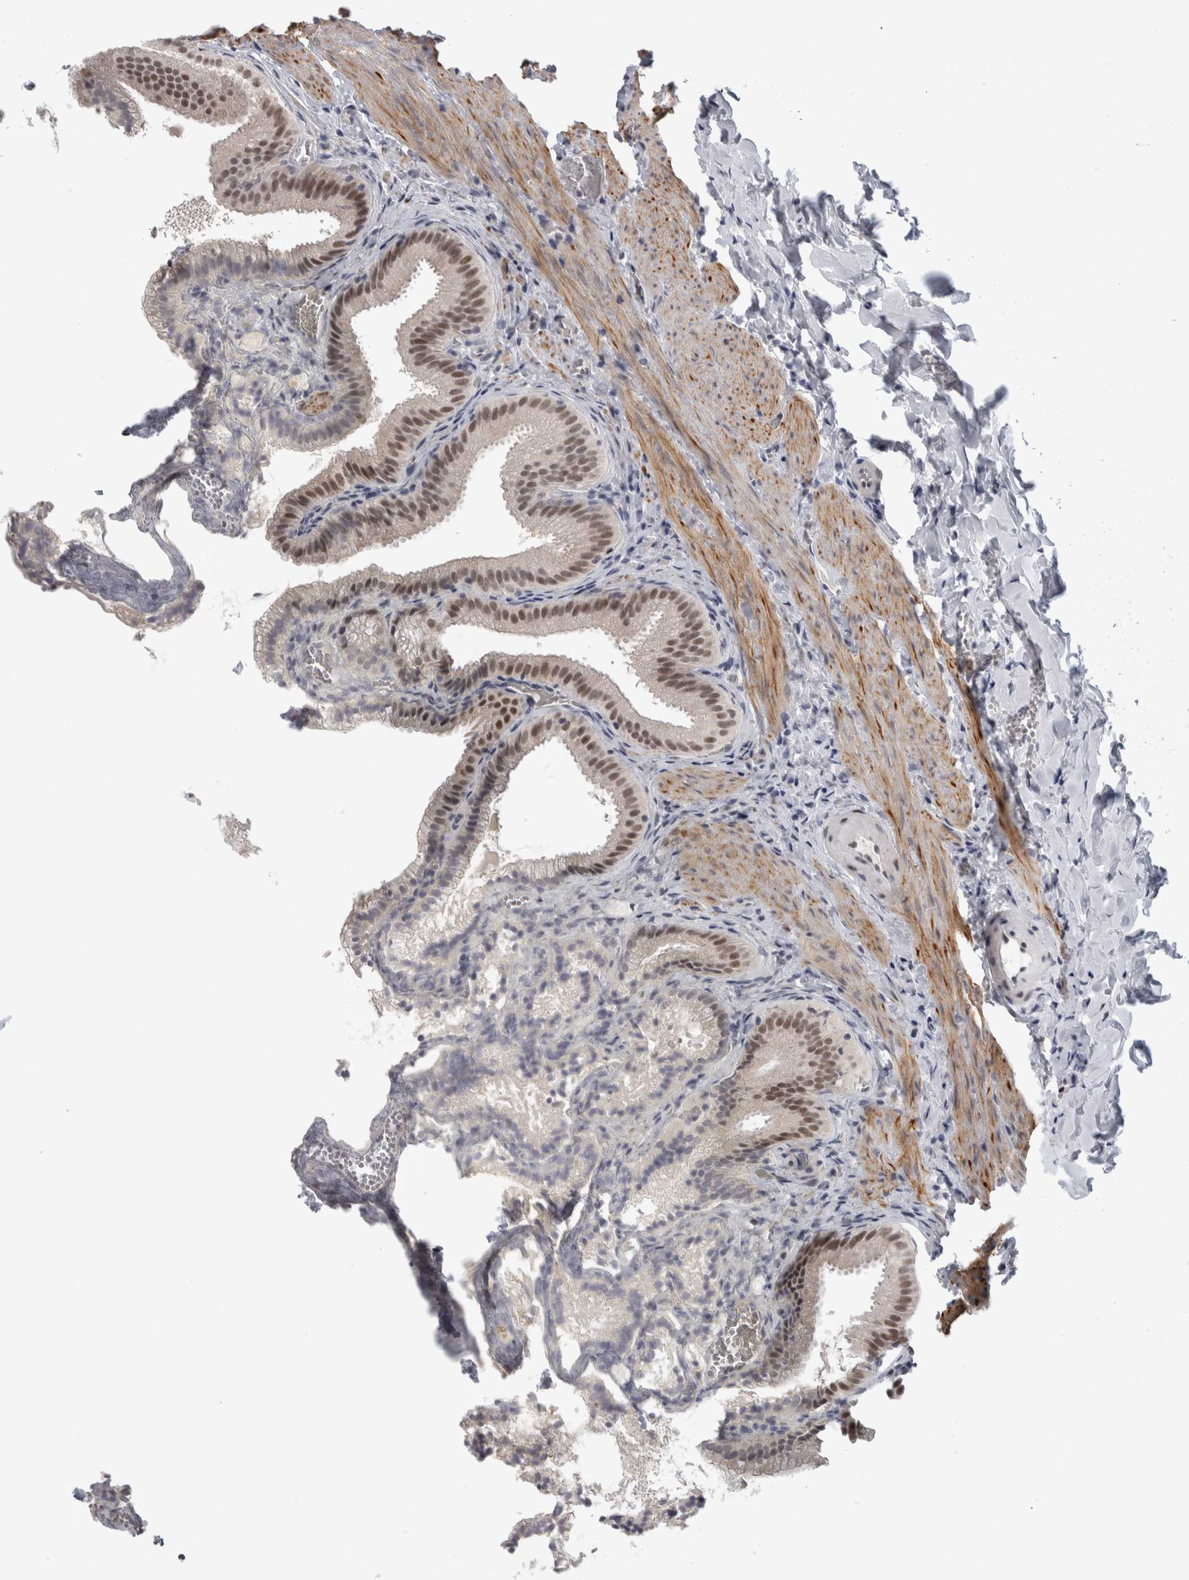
{"staining": {"intensity": "moderate", "quantity": ">75%", "location": "nuclear"}, "tissue": "gallbladder", "cell_type": "Glandular cells", "image_type": "normal", "snomed": [{"axis": "morphology", "description": "Normal tissue, NOS"}, {"axis": "topography", "description": "Gallbladder"}], "caption": "DAB (3,3'-diaminobenzidine) immunohistochemical staining of unremarkable gallbladder shows moderate nuclear protein staining in approximately >75% of glandular cells. The protein of interest is stained brown, and the nuclei are stained in blue (DAB IHC with brightfield microscopy, high magnification).", "gene": "HEXIM2", "patient": {"sex": "male", "age": 38}}